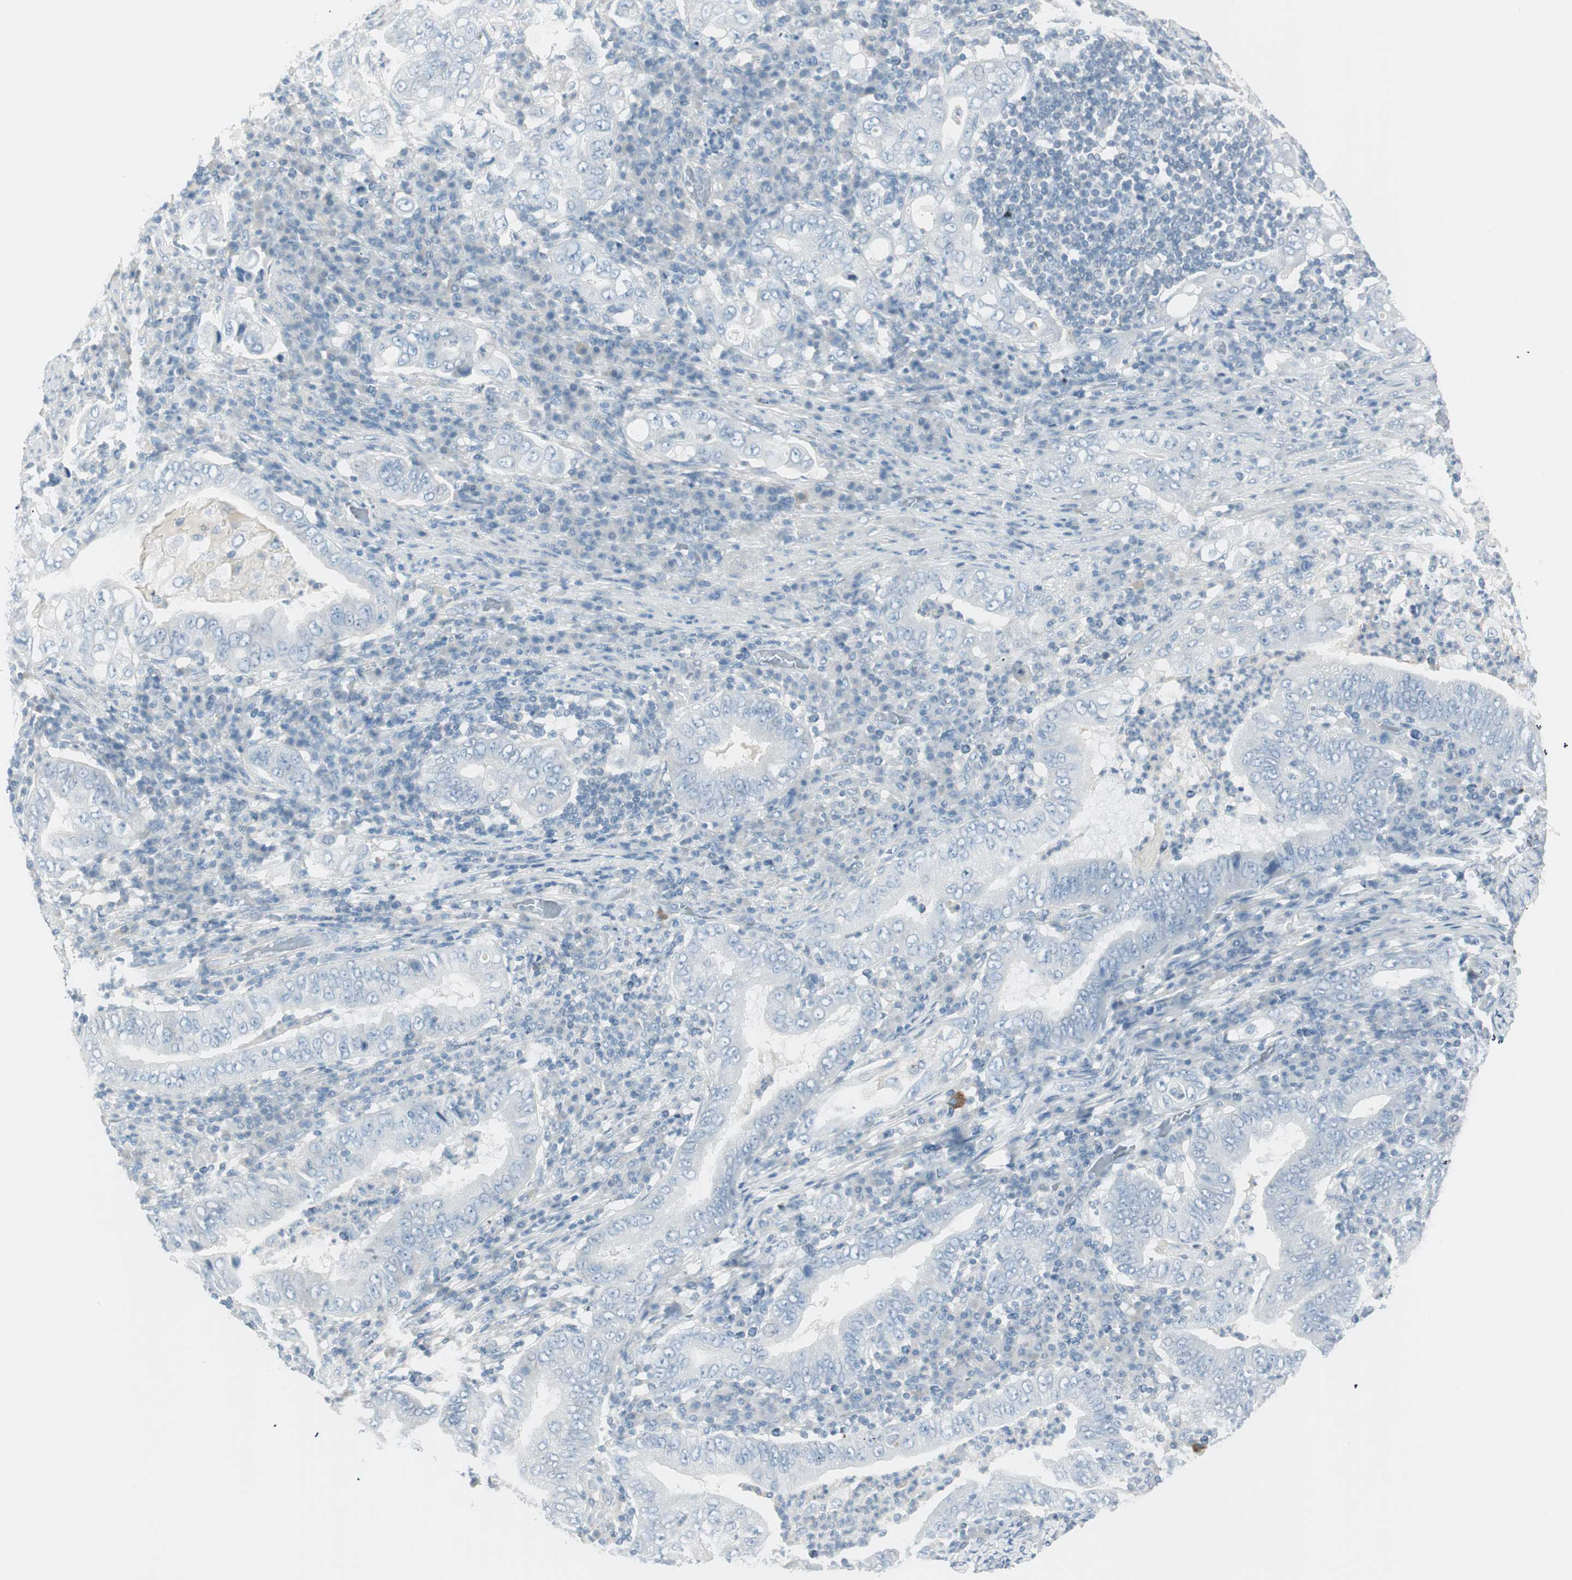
{"staining": {"intensity": "negative", "quantity": "none", "location": "none"}, "tissue": "stomach cancer", "cell_type": "Tumor cells", "image_type": "cancer", "snomed": [{"axis": "morphology", "description": "Normal tissue, NOS"}, {"axis": "morphology", "description": "Adenocarcinoma, NOS"}, {"axis": "topography", "description": "Esophagus"}, {"axis": "topography", "description": "Stomach, upper"}, {"axis": "topography", "description": "Peripheral nerve tissue"}], "caption": "Immunohistochemistry (IHC) image of neoplastic tissue: human adenocarcinoma (stomach) stained with DAB (3,3'-diaminobenzidine) reveals no significant protein positivity in tumor cells.", "gene": "ITLN2", "patient": {"sex": "male", "age": 62}}